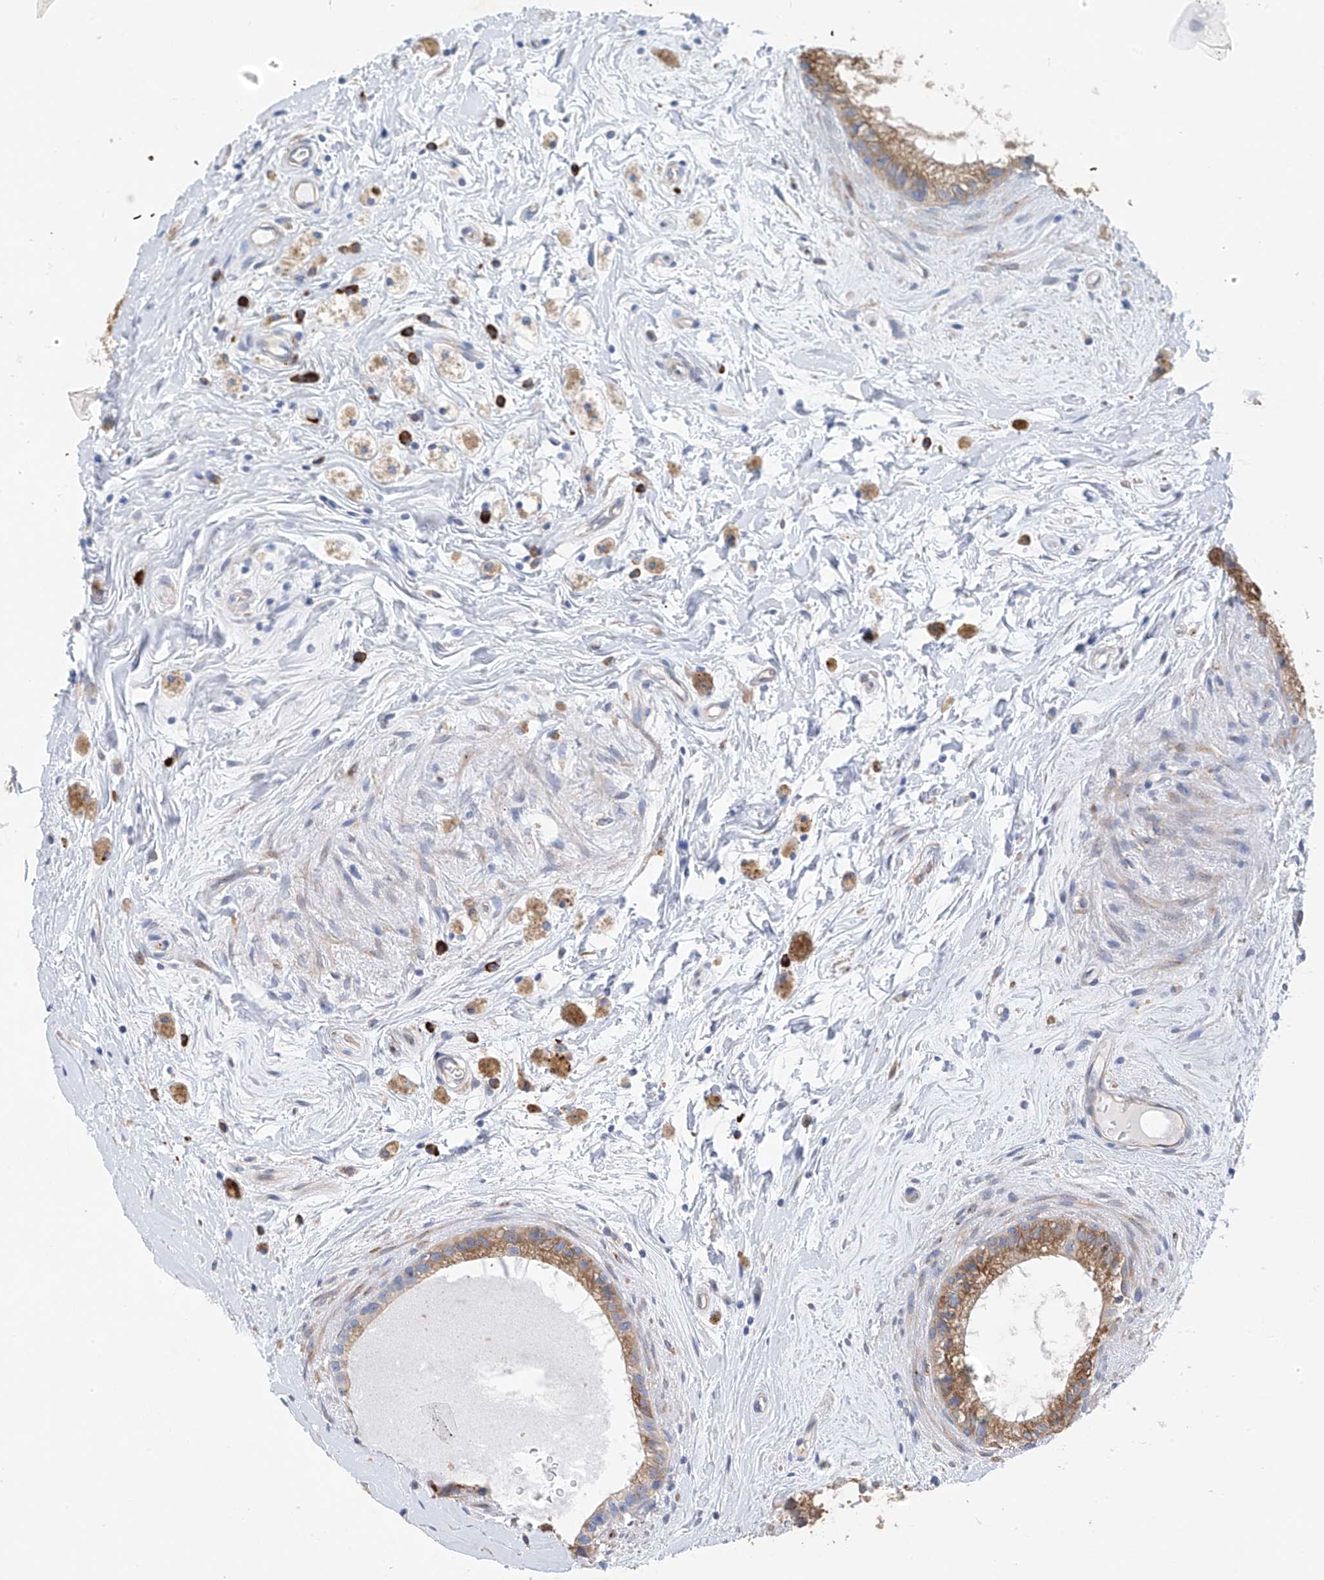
{"staining": {"intensity": "moderate", "quantity": ">75%", "location": "cytoplasmic/membranous"}, "tissue": "epididymis", "cell_type": "Glandular cells", "image_type": "normal", "snomed": [{"axis": "morphology", "description": "Normal tissue, NOS"}, {"axis": "topography", "description": "Epididymis"}], "caption": "Immunohistochemistry micrograph of unremarkable human epididymis stained for a protein (brown), which displays medium levels of moderate cytoplasmic/membranous staining in about >75% of glandular cells.", "gene": "REC8", "patient": {"sex": "male", "age": 80}}